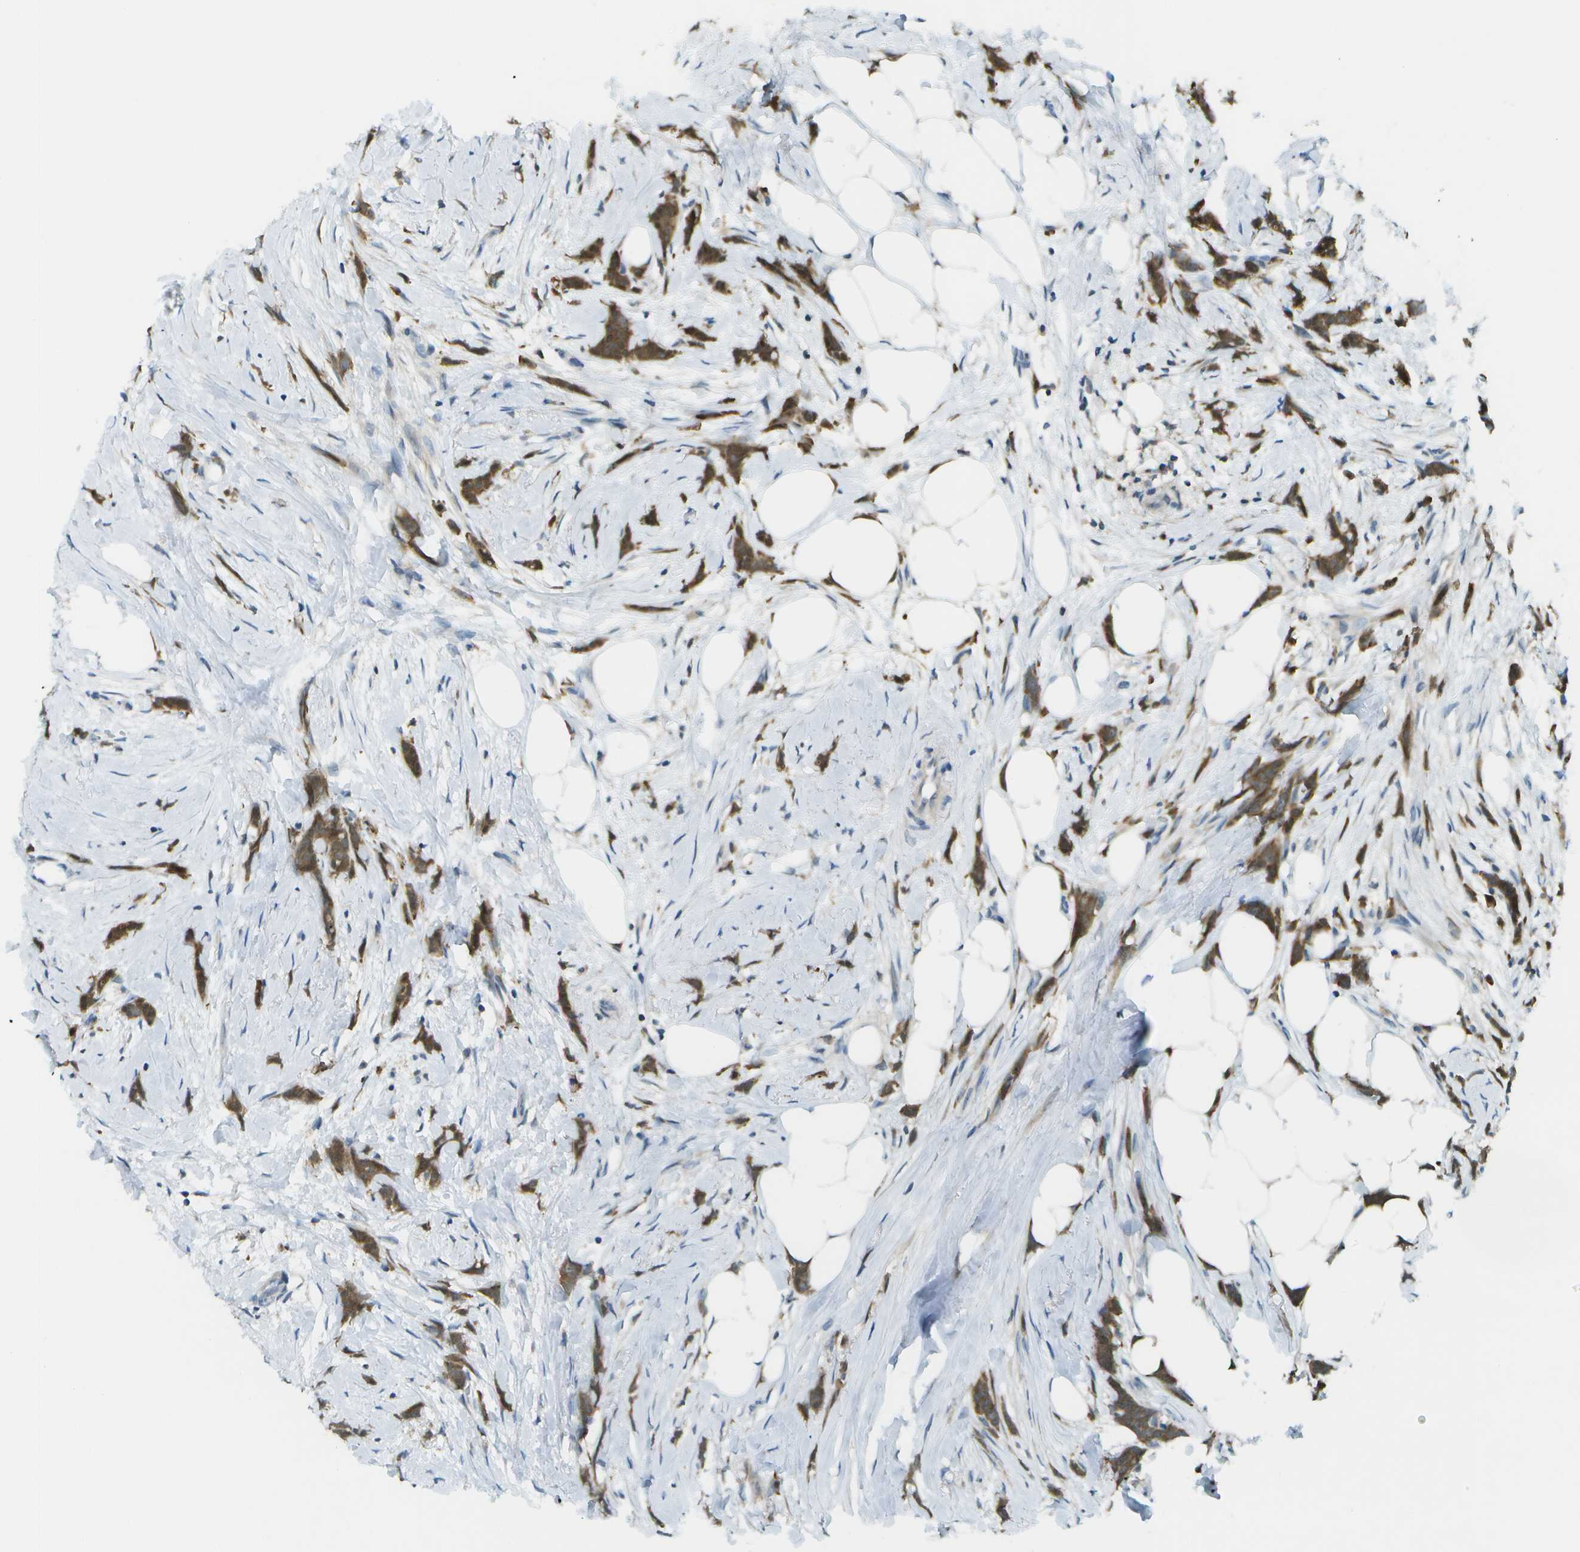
{"staining": {"intensity": "strong", "quantity": ">75%", "location": "cytoplasmic/membranous"}, "tissue": "breast cancer", "cell_type": "Tumor cells", "image_type": "cancer", "snomed": [{"axis": "morphology", "description": "Lobular carcinoma, in situ"}, {"axis": "morphology", "description": "Lobular carcinoma"}, {"axis": "topography", "description": "Breast"}], "caption": "Lobular carcinoma (breast) was stained to show a protein in brown. There is high levels of strong cytoplasmic/membranous positivity in about >75% of tumor cells.", "gene": "CDH23", "patient": {"sex": "female", "age": 41}}